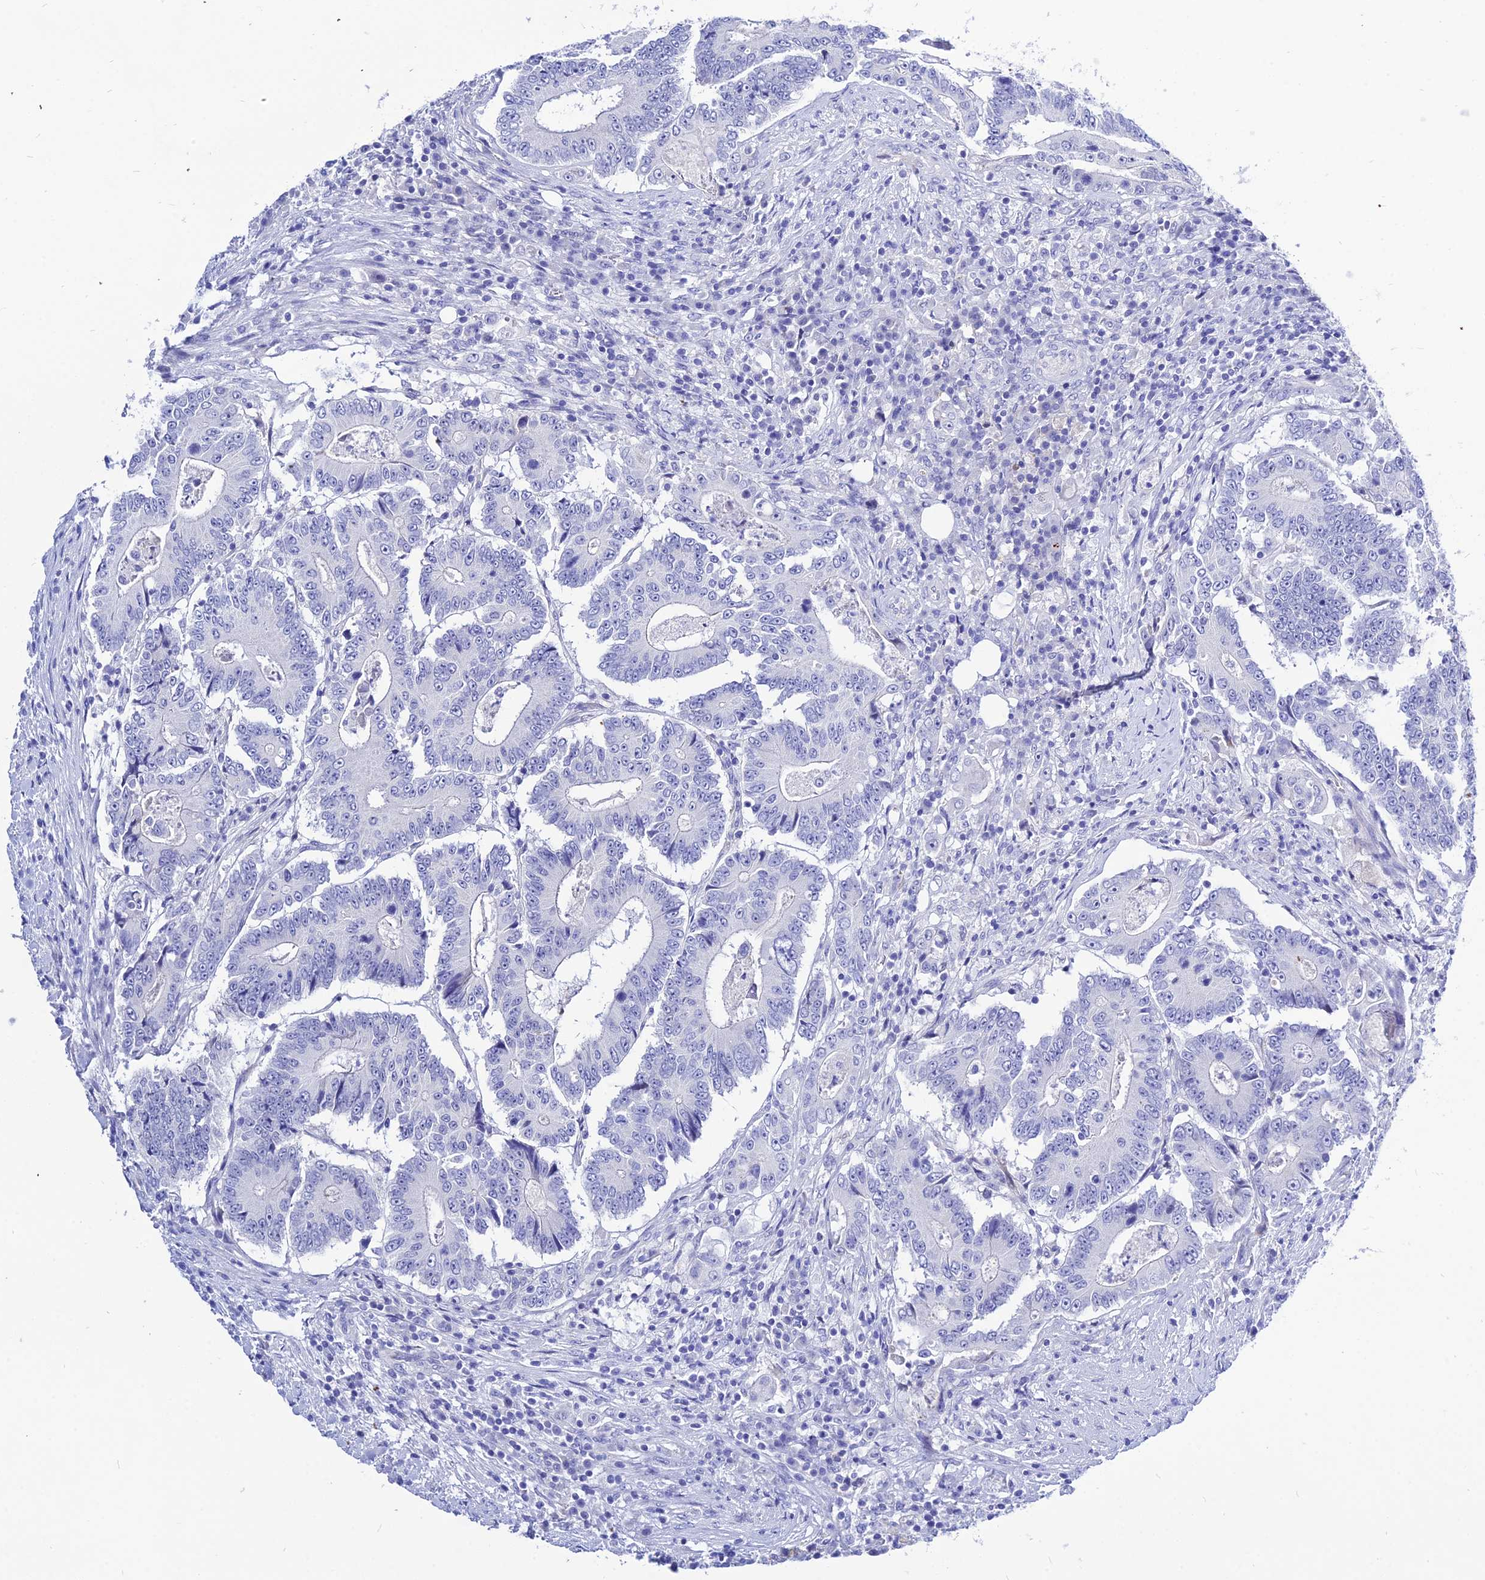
{"staining": {"intensity": "negative", "quantity": "none", "location": "none"}, "tissue": "colorectal cancer", "cell_type": "Tumor cells", "image_type": "cancer", "snomed": [{"axis": "morphology", "description": "Adenocarcinoma, NOS"}, {"axis": "topography", "description": "Colon"}], "caption": "Tumor cells are negative for protein expression in human colorectal adenocarcinoma.", "gene": "DEFB107A", "patient": {"sex": "male", "age": 83}}